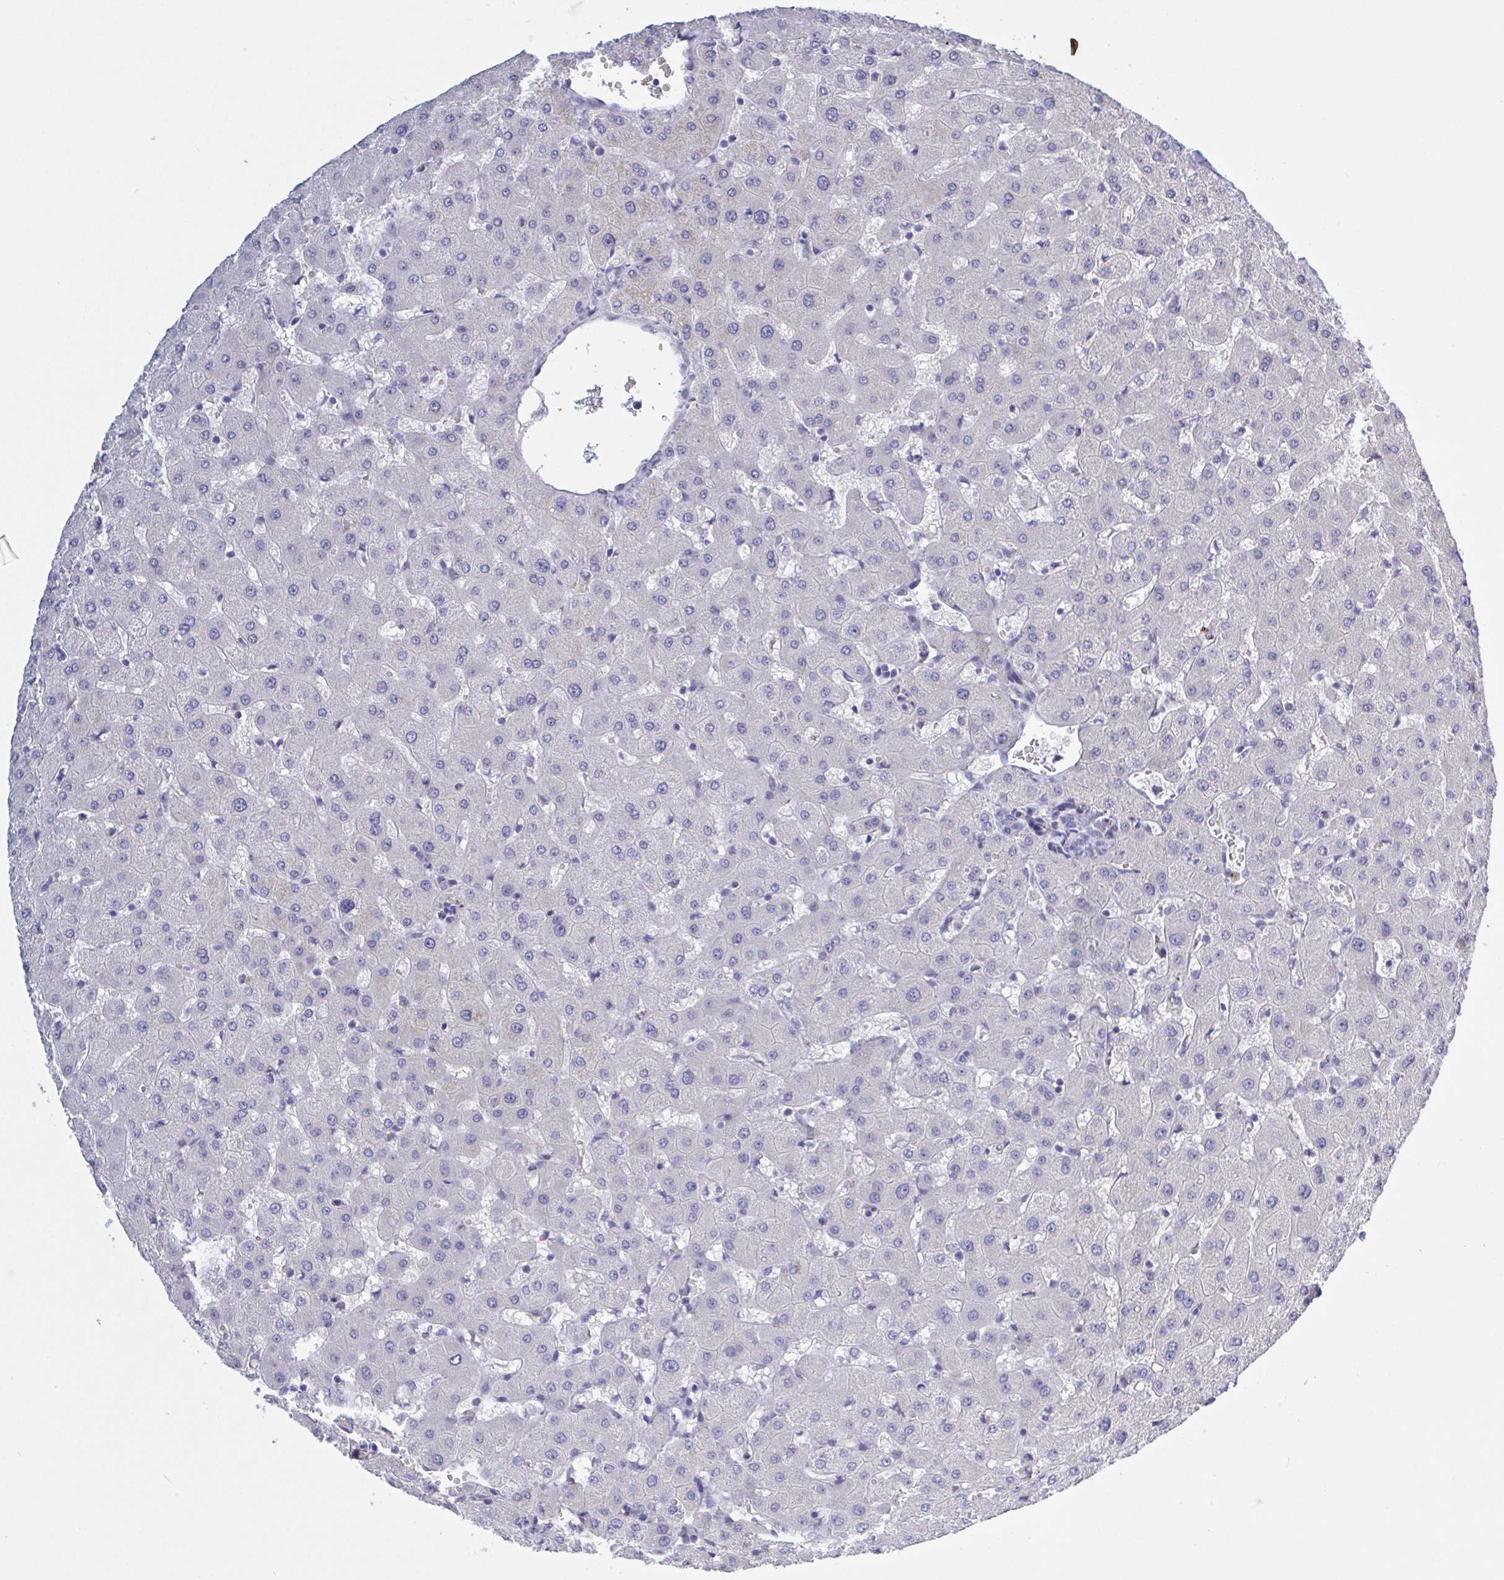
{"staining": {"intensity": "negative", "quantity": "none", "location": "none"}, "tissue": "liver", "cell_type": "Cholangiocytes", "image_type": "normal", "snomed": [{"axis": "morphology", "description": "Normal tissue, NOS"}, {"axis": "topography", "description": "Liver"}], "caption": "Protein analysis of normal liver shows no significant expression in cholangiocytes.", "gene": "ST14", "patient": {"sex": "female", "age": 63}}